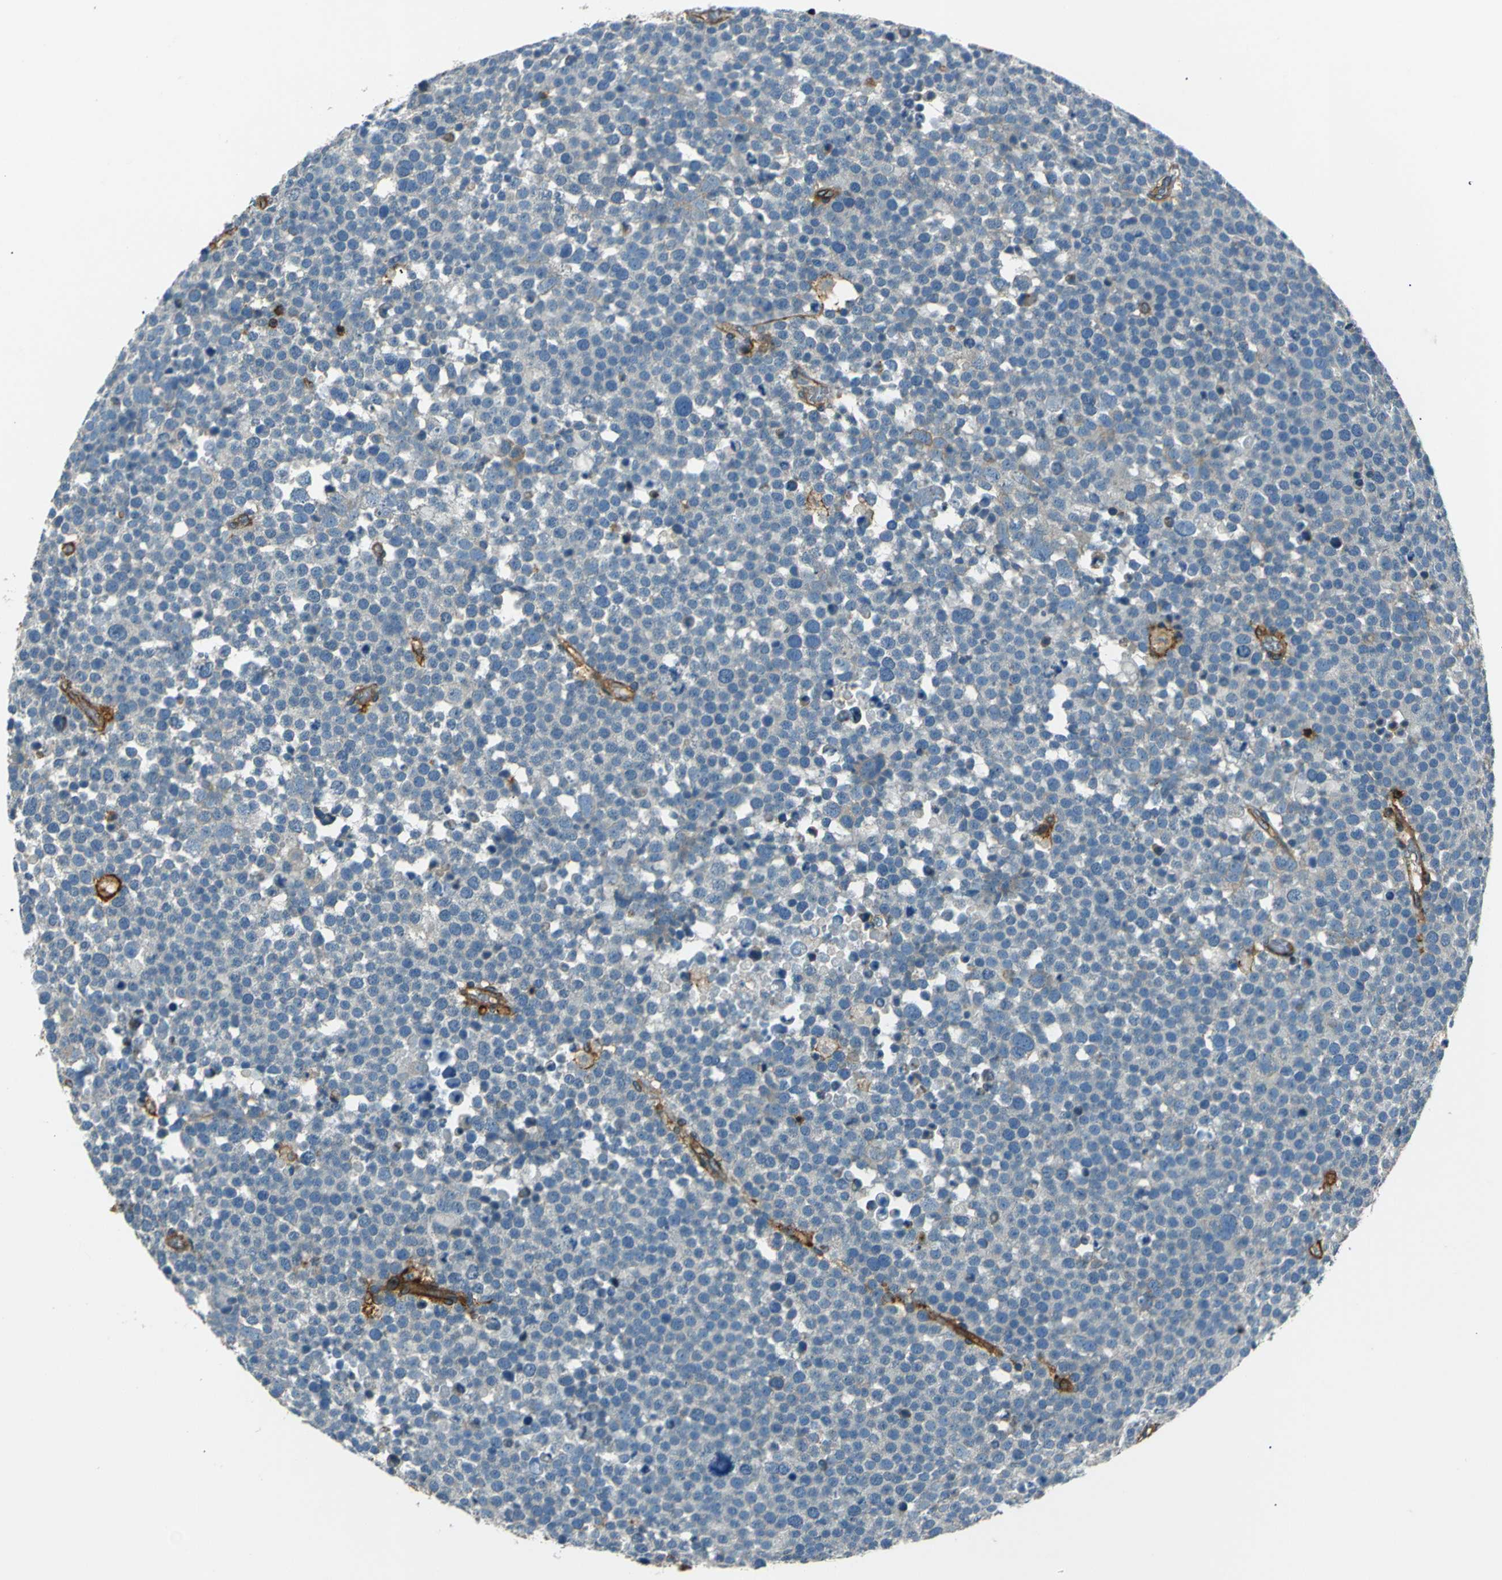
{"staining": {"intensity": "negative", "quantity": "none", "location": "none"}, "tissue": "testis cancer", "cell_type": "Tumor cells", "image_type": "cancer", "snomed": [{"axis": "morphology", "description": "Seminoma, NOS"}, {"axis": "topography", "description": "Testis"}], "caption": "This micrograph is of testis cancer (seminoma) stained with IHC to label a protein in brown with the nuclei are counter-stained blue. There is no positivity in tumor cells.", "gene": "ENTPD1", "patient": {"sex": "male", "age": 71}}